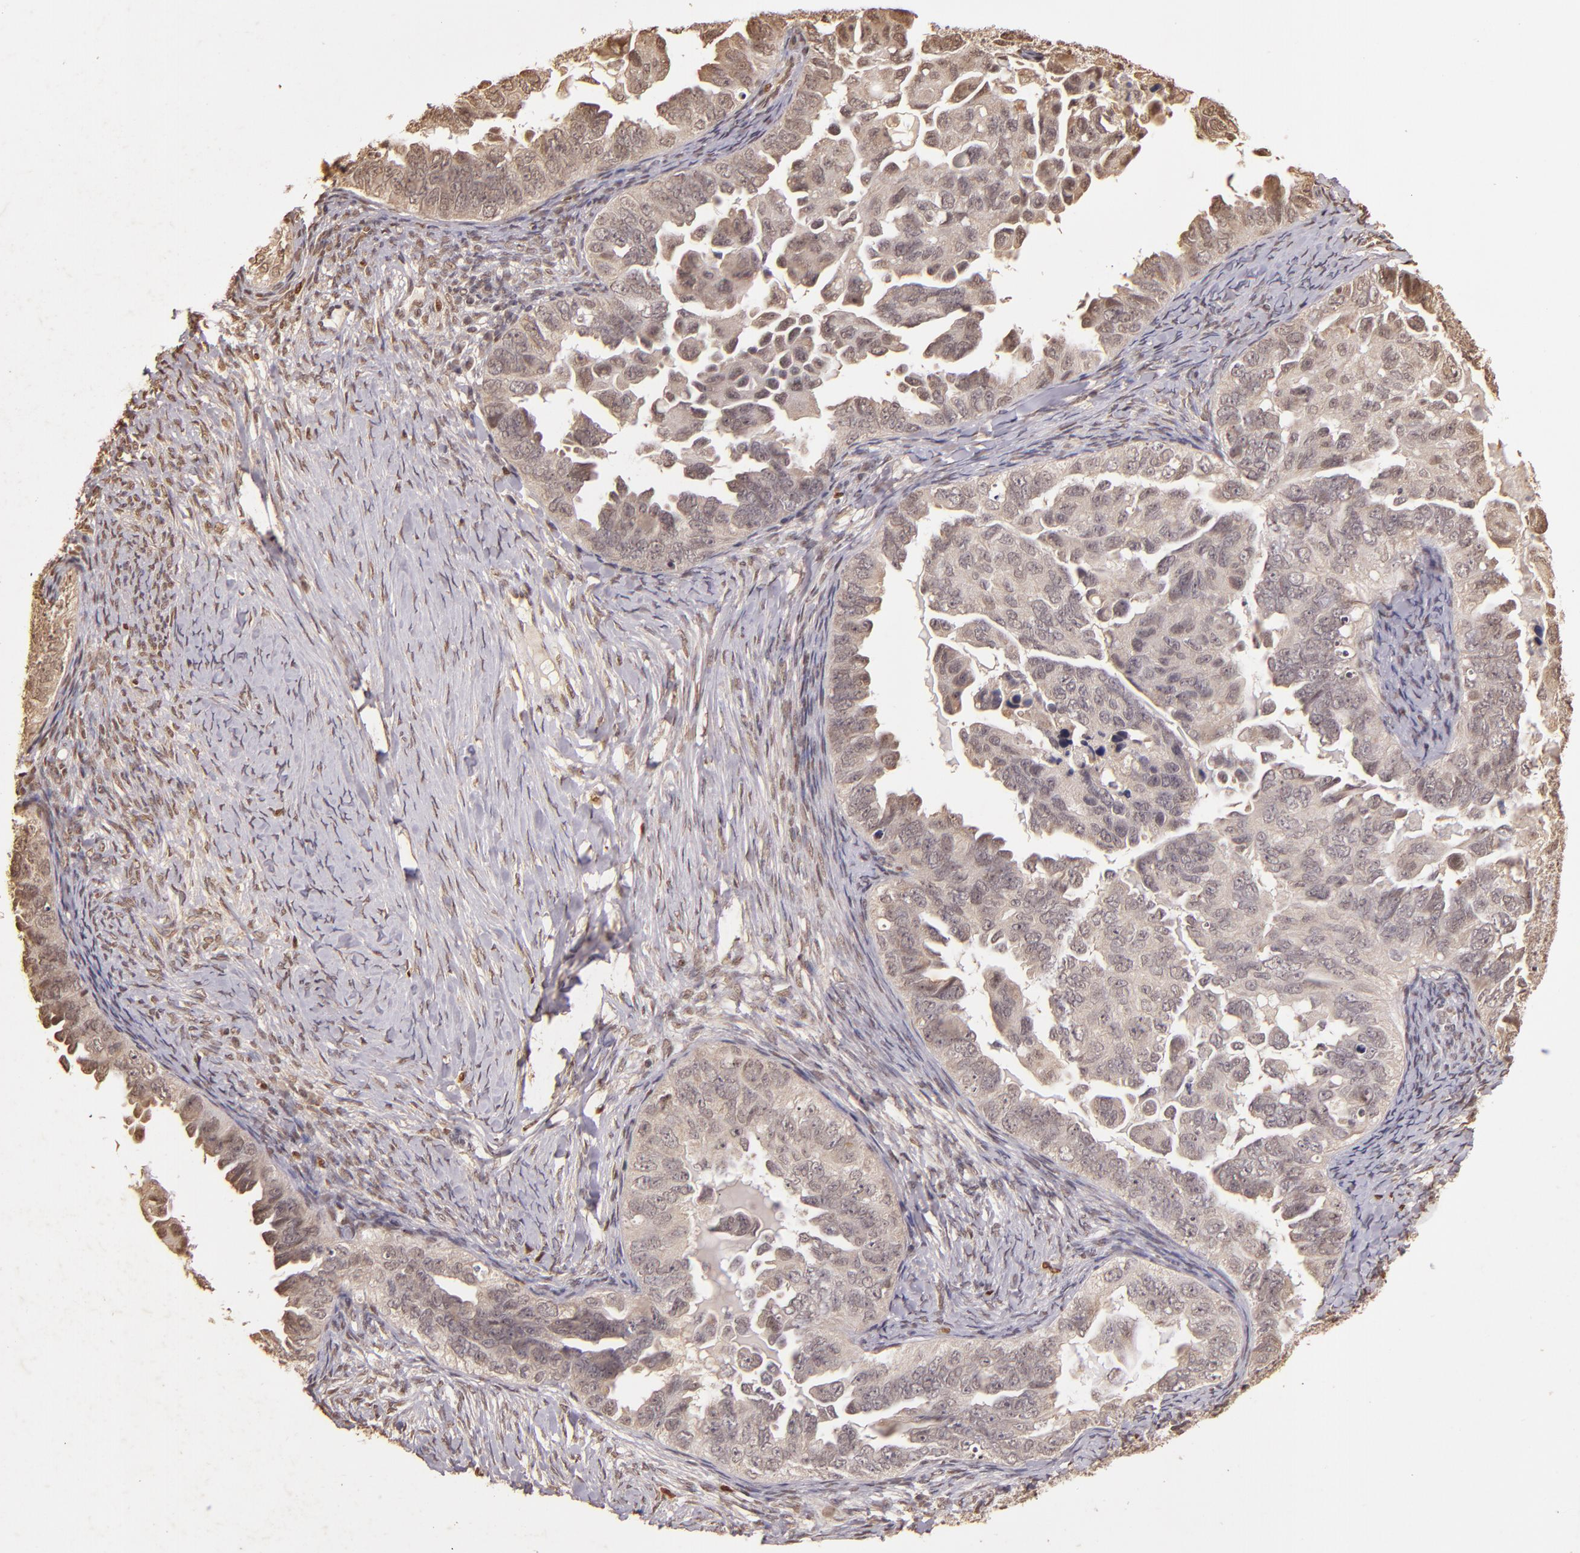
{"staining": {"intensity": "weak", "quantity": ">75%", "location": "cytoplasmic/membranous,nuclear"}, "tissue": "ovarian cancer", "cell_type": "Tumor cells", "image_type": "cancer", "snomed": [{"axis": "morphology", "description": "Cystadenocarcinoma, serous, NOS"}, {"axis": "topography", "description": "Ovary"}], "caption": "Immunohistochemistry (IHC) (DAB (3,3'-diaminobenzidine)) staining of human ovarian cancer reveals weak cytoplasmic/membranous and nuclear protein expression in about >75% of tumor cells.", "gene": "CUL1", "patient": {"sex": "female", "age": 82}}